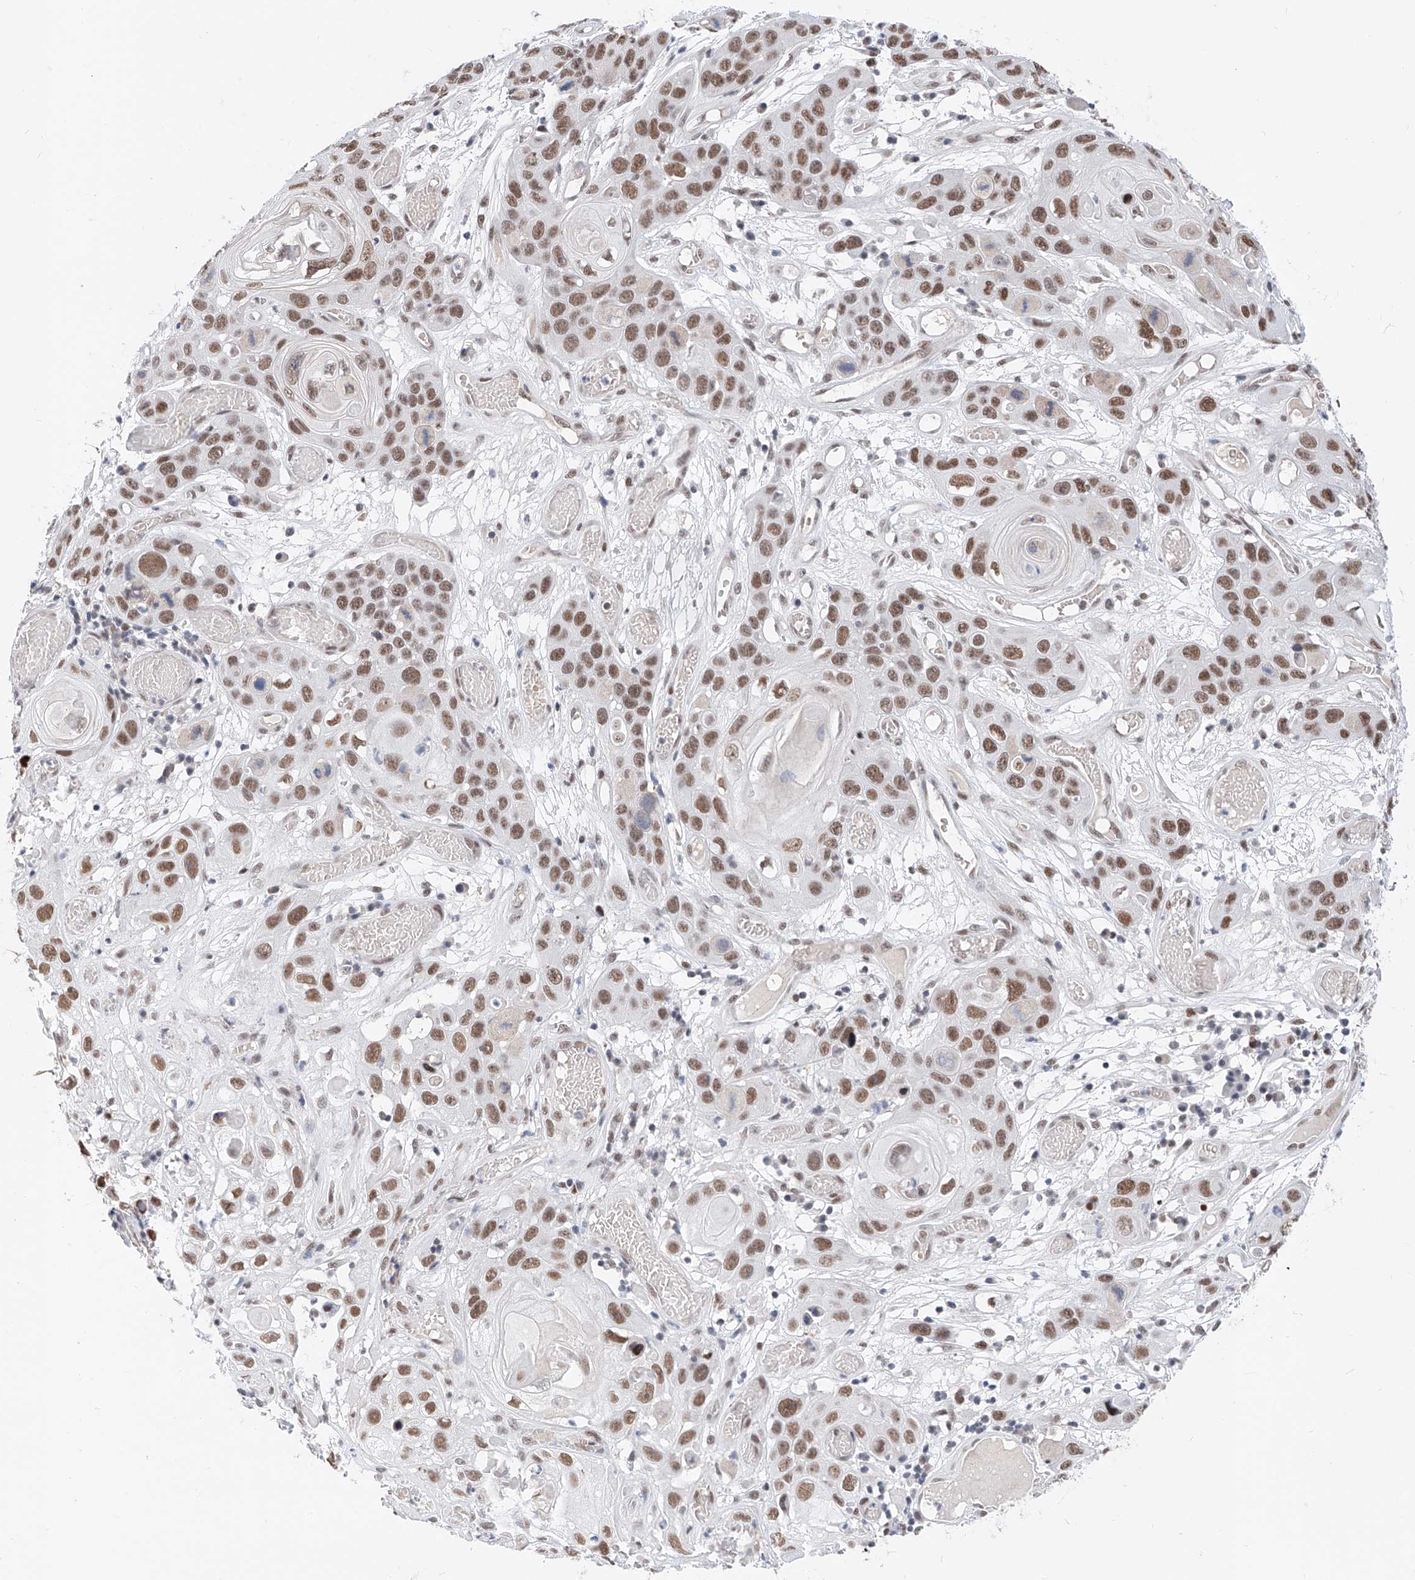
{"staining": {"intensity": "moderate", "quantity": ">75%", "location": "nuclear"}, "tissue": "skin cancer", "cell_type": "Tumor cells", "image_type": "cancer", "snomed": [{"axis": "morphology", "description": "Squamous cell carcinoma, NOS"}, {"axis": "topography", "description": "Skin"}], "caption": "Immunohistochemical staining of human skin cancer displays medium levels of moderate nuclear protein staining in approximately >75% of tumor cells.", "gene": "SNRNP200", "patient": {"sex": "male", "age": 55}}